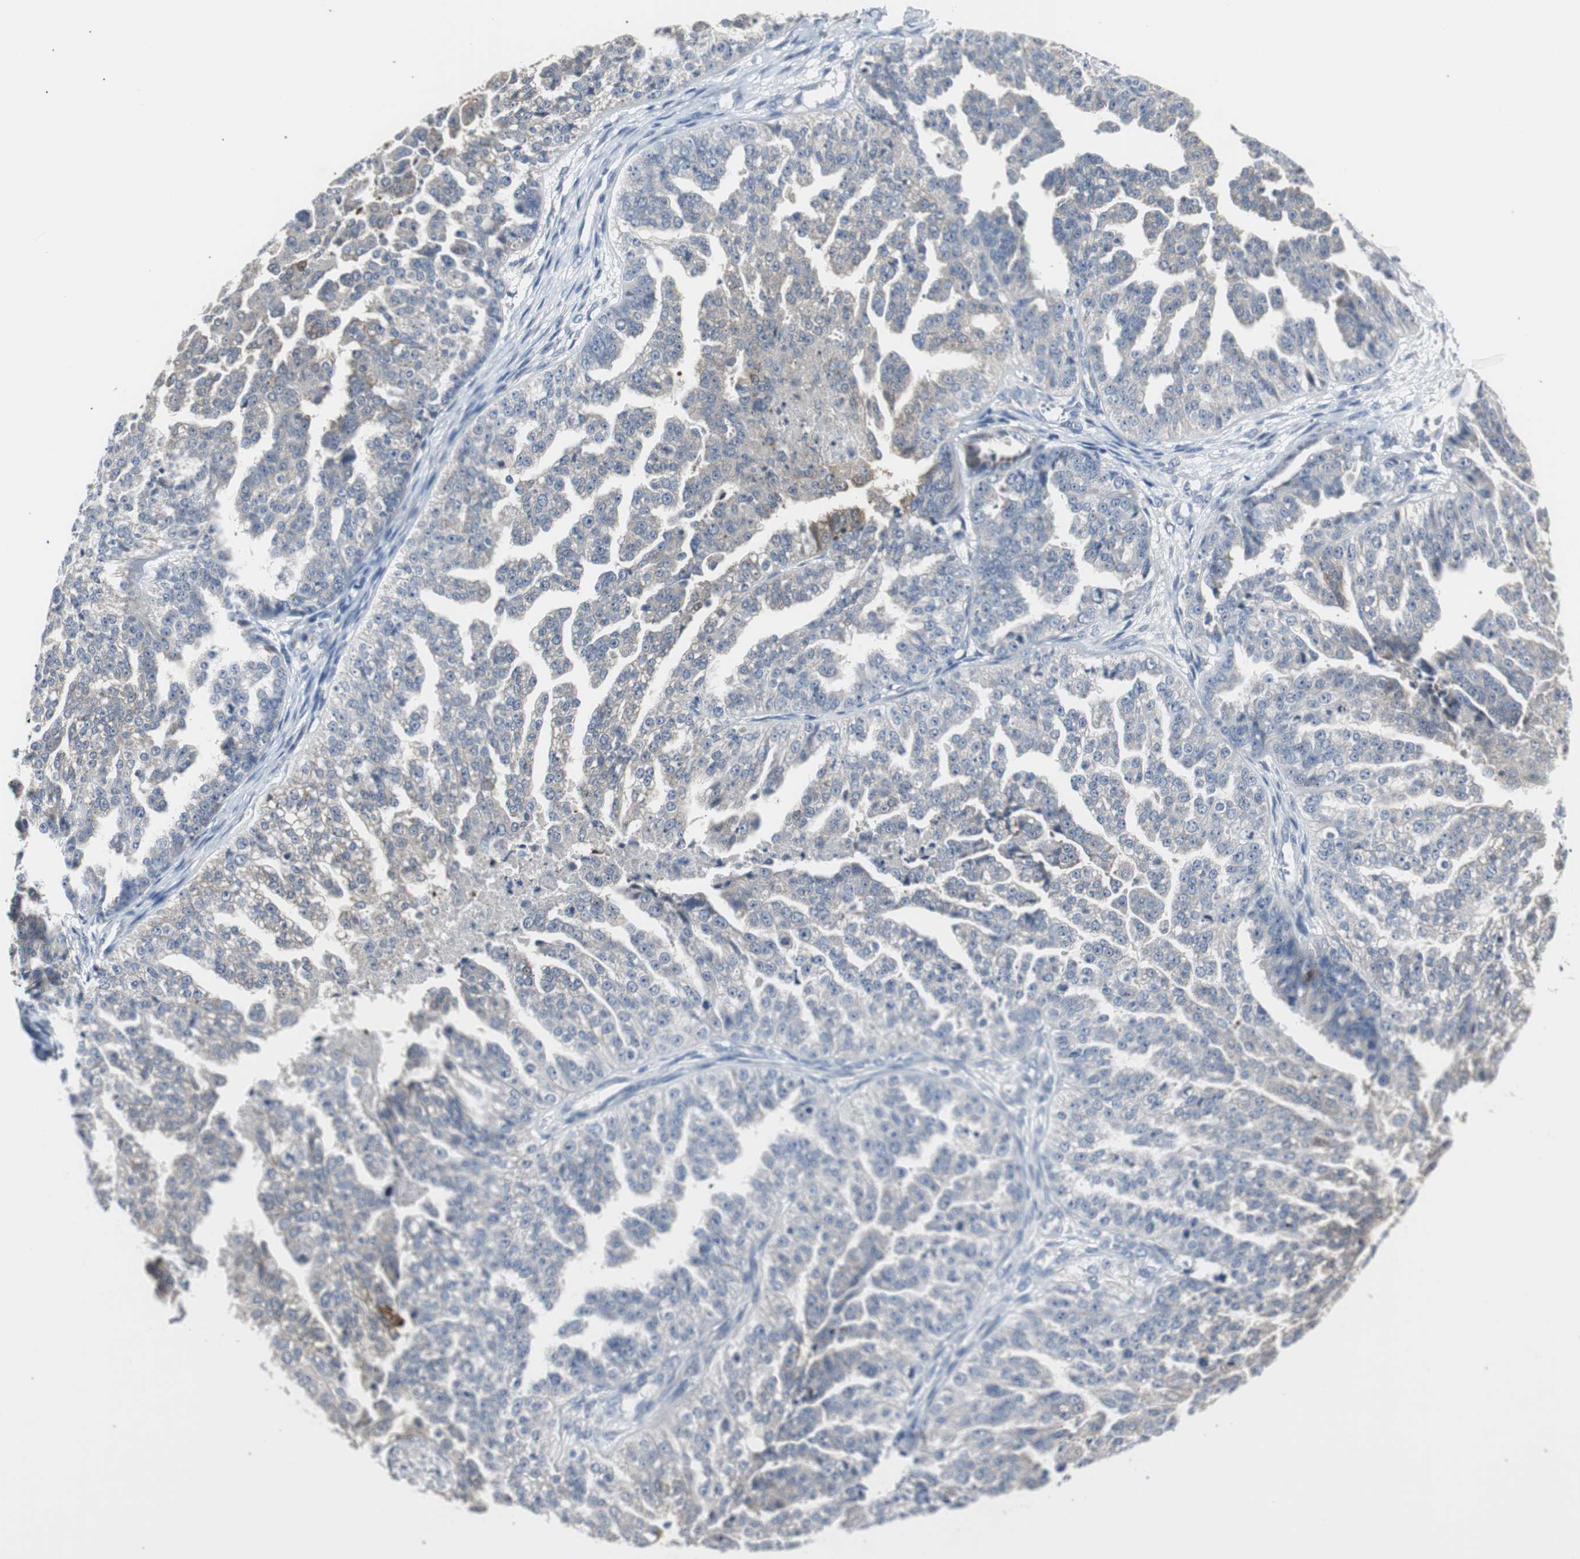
{"staining": {"intensity": "weak", "quantity": "25%-75%", "location": "cytoplasmic/membranous"}, "tissue": "ovarian cancer", "cell_type": "Tumor cells", "image_type": "cancer", "snomed": [{"axis": "morphology", "description": "Cystadenocarcinoma, serous, NOS"}, {"axis": "topography", "description": "Ovary"}], "caption": "Immunohistochemical staining of human ovarian serous cystadenocarcinoma exhibits low levels of weak cytoplasmic/membranous expression in about 25%-75% of tumor cells.", "gene": "SOX30", "patient": {"sex": "female", "age": 58}}